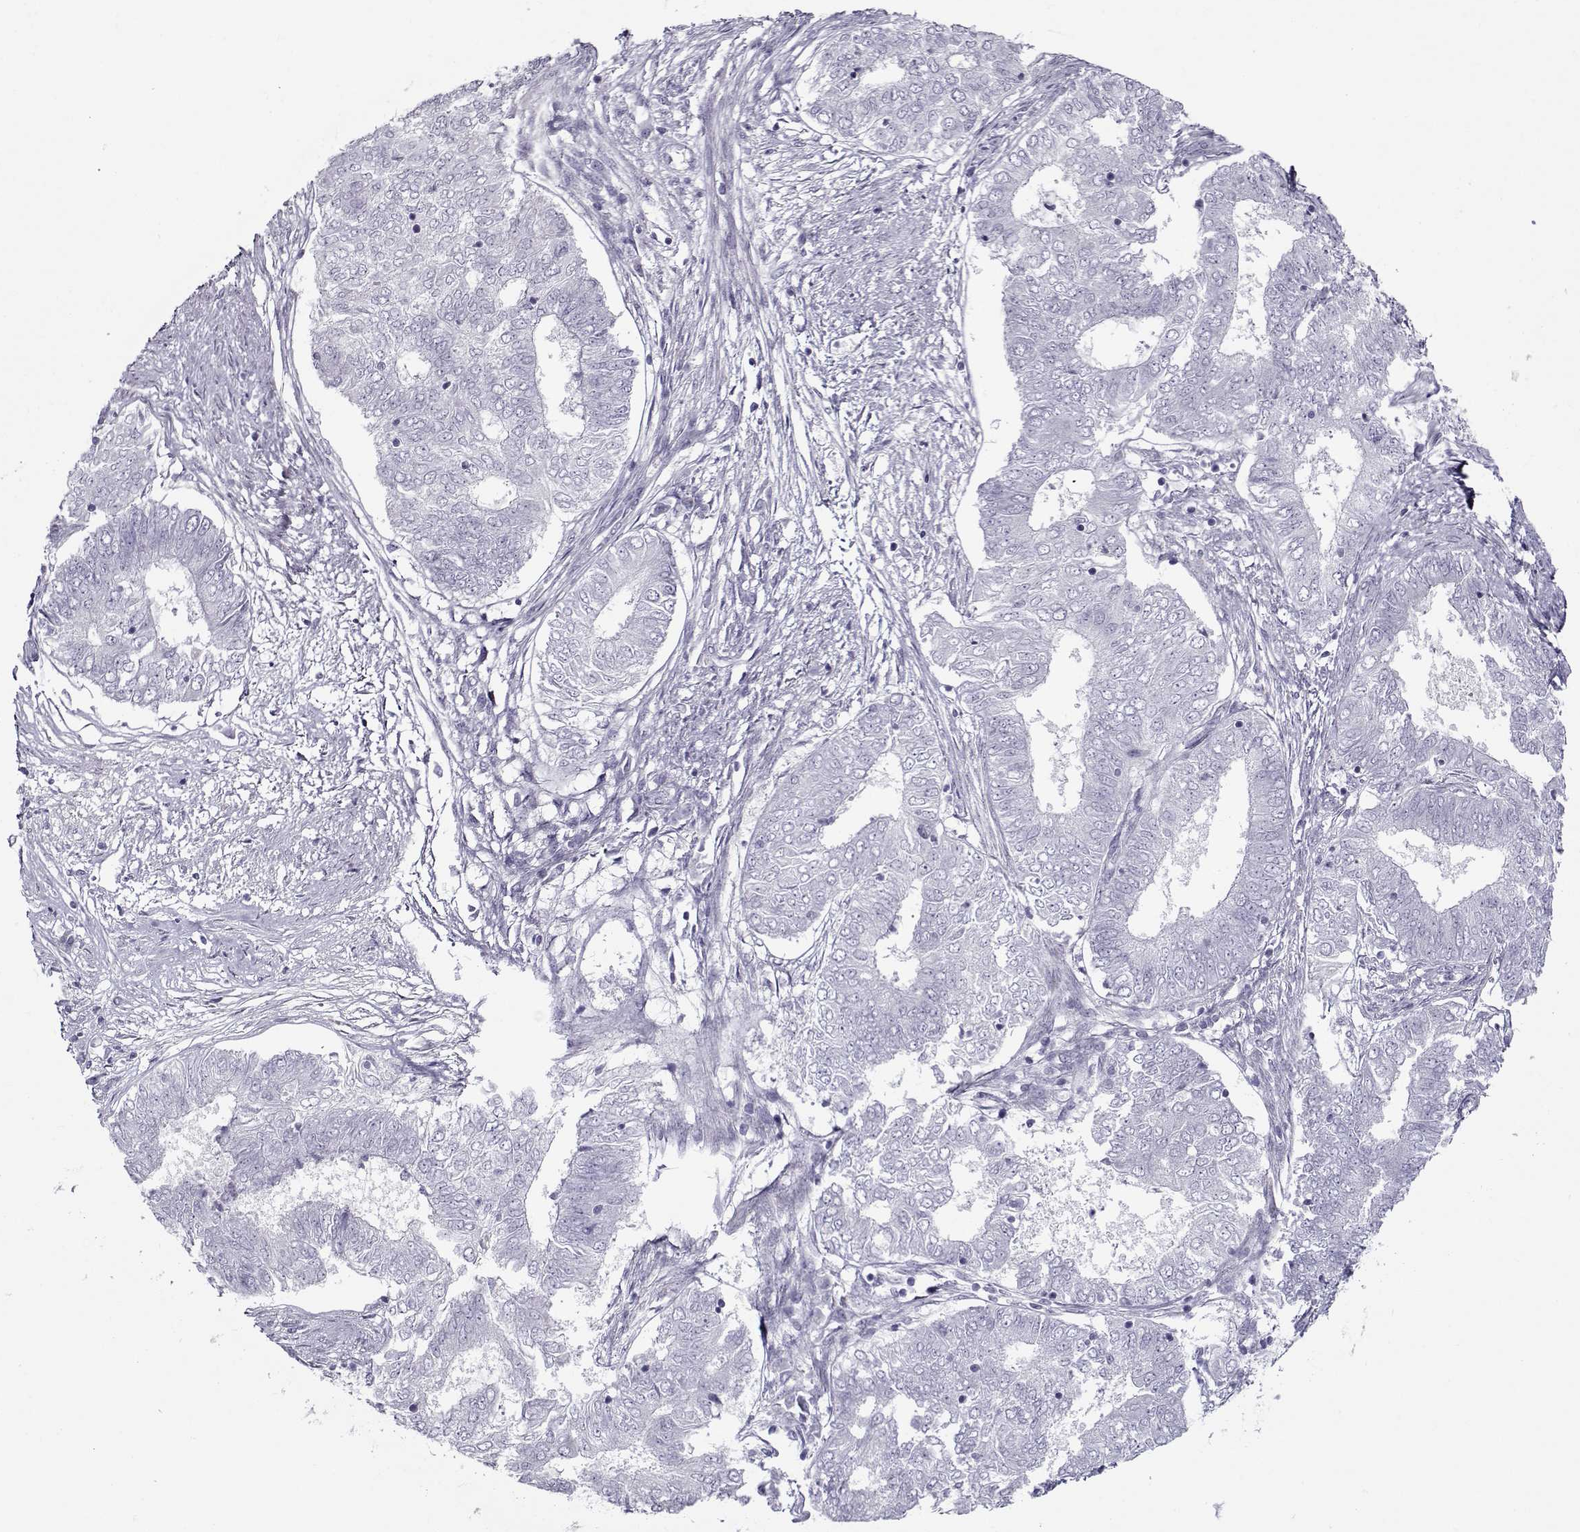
{"staining": {"intensity": "negative", "quantity": "none", "location": "none"}, "tissue": "endometrial cancer", "cell_type": "Tumor cells", "image_type": "cancer", "snomed": [{"axis": "morphology", "description": "Adenocarcinoma, NOS"}, {"axis": "topography", "description": "Endometrium"}], "caption": "The histopathology image exhibits no significant positivity in tumor cells of endometrial cancer.", "gene": "GAGE2A", "patient": {"sex": "female", "age": 62}}